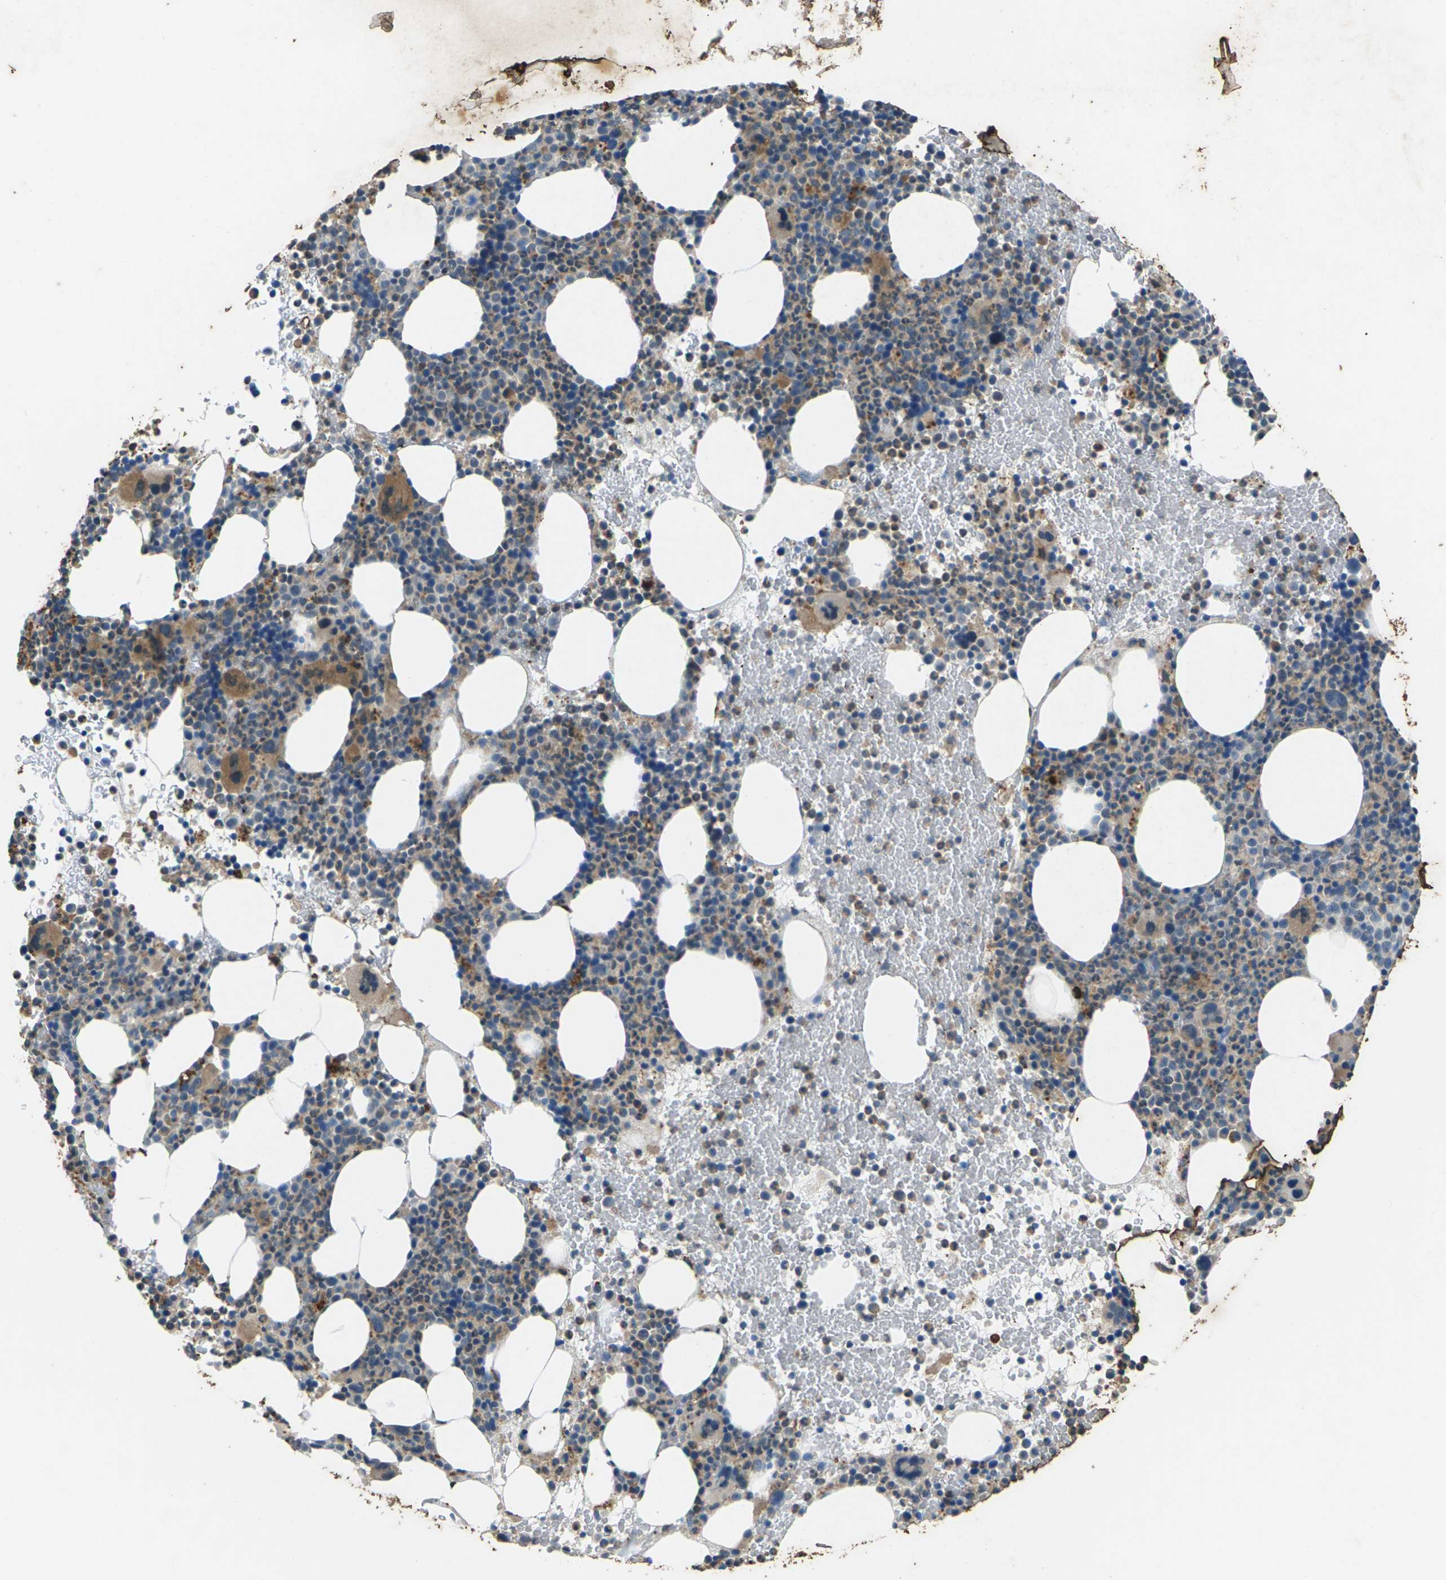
{"staining": {"intensity": "moderate", "quantity": "25%-75%", "location": "cytoplasmic/membranous"}, "tissue": "bone marrow", "cell_type": "Hematopoietic cells", "image_type": "normal", "snomed": [{"axis": "morphology", "description": "Normal tissue, NOS"}, {"axis": "morphology", "description": "Inflammation, NOS"}, {"axis": "topography", "description": "Bone marrow"}], "caption": "This photomicrograph shows normal bone marrow stained with IHC to label a protein in brown. The cytoplasmic/membranous of hematopoietic cells show moderate positivity for the protein. Nuclei are counter-stained blue.", "gene": "SIGLEC14", "patient": {"sex": "male", "age": 73}}